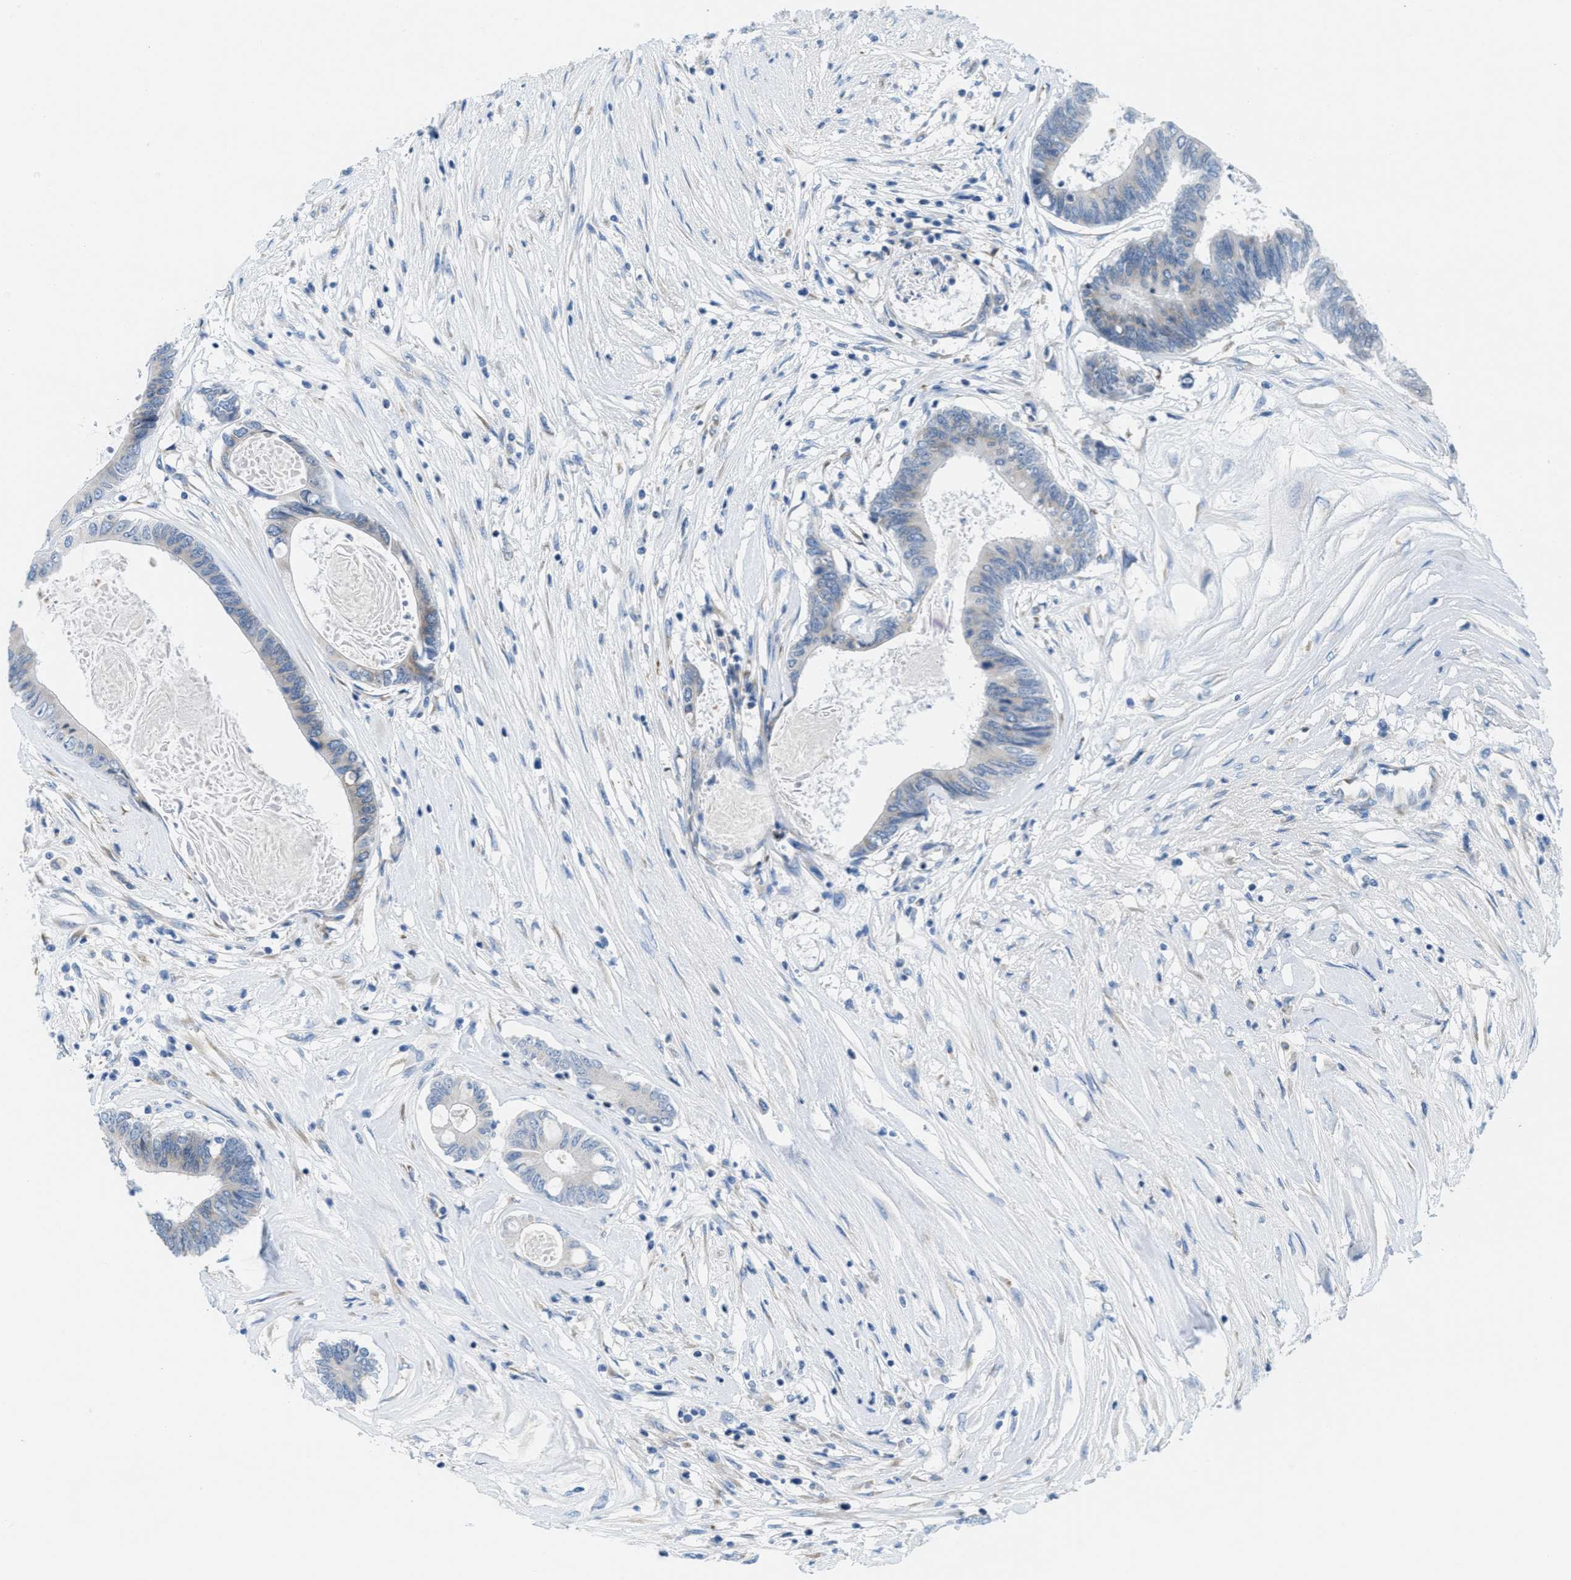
{"staining": {"intensity": "negative", "quantity": "none", "location": "none"}, "tissue": "colorectal cancer", "cell_type": "Tumor cells", "image_type": "cancer", "snomed": [{"axis": "morphology", "description": "Adenocarcinoma, NOS"}, {"axis": "topography", "description": "Rectum"}], "caption": "High power microscopy micrograph of an immunohistochemistry image of adenocarcinoma (colorectal), revealing no significant staining in tumor cells.", "gene": "PTDSS1", "patient": {"sex": "male", "age": 63}}